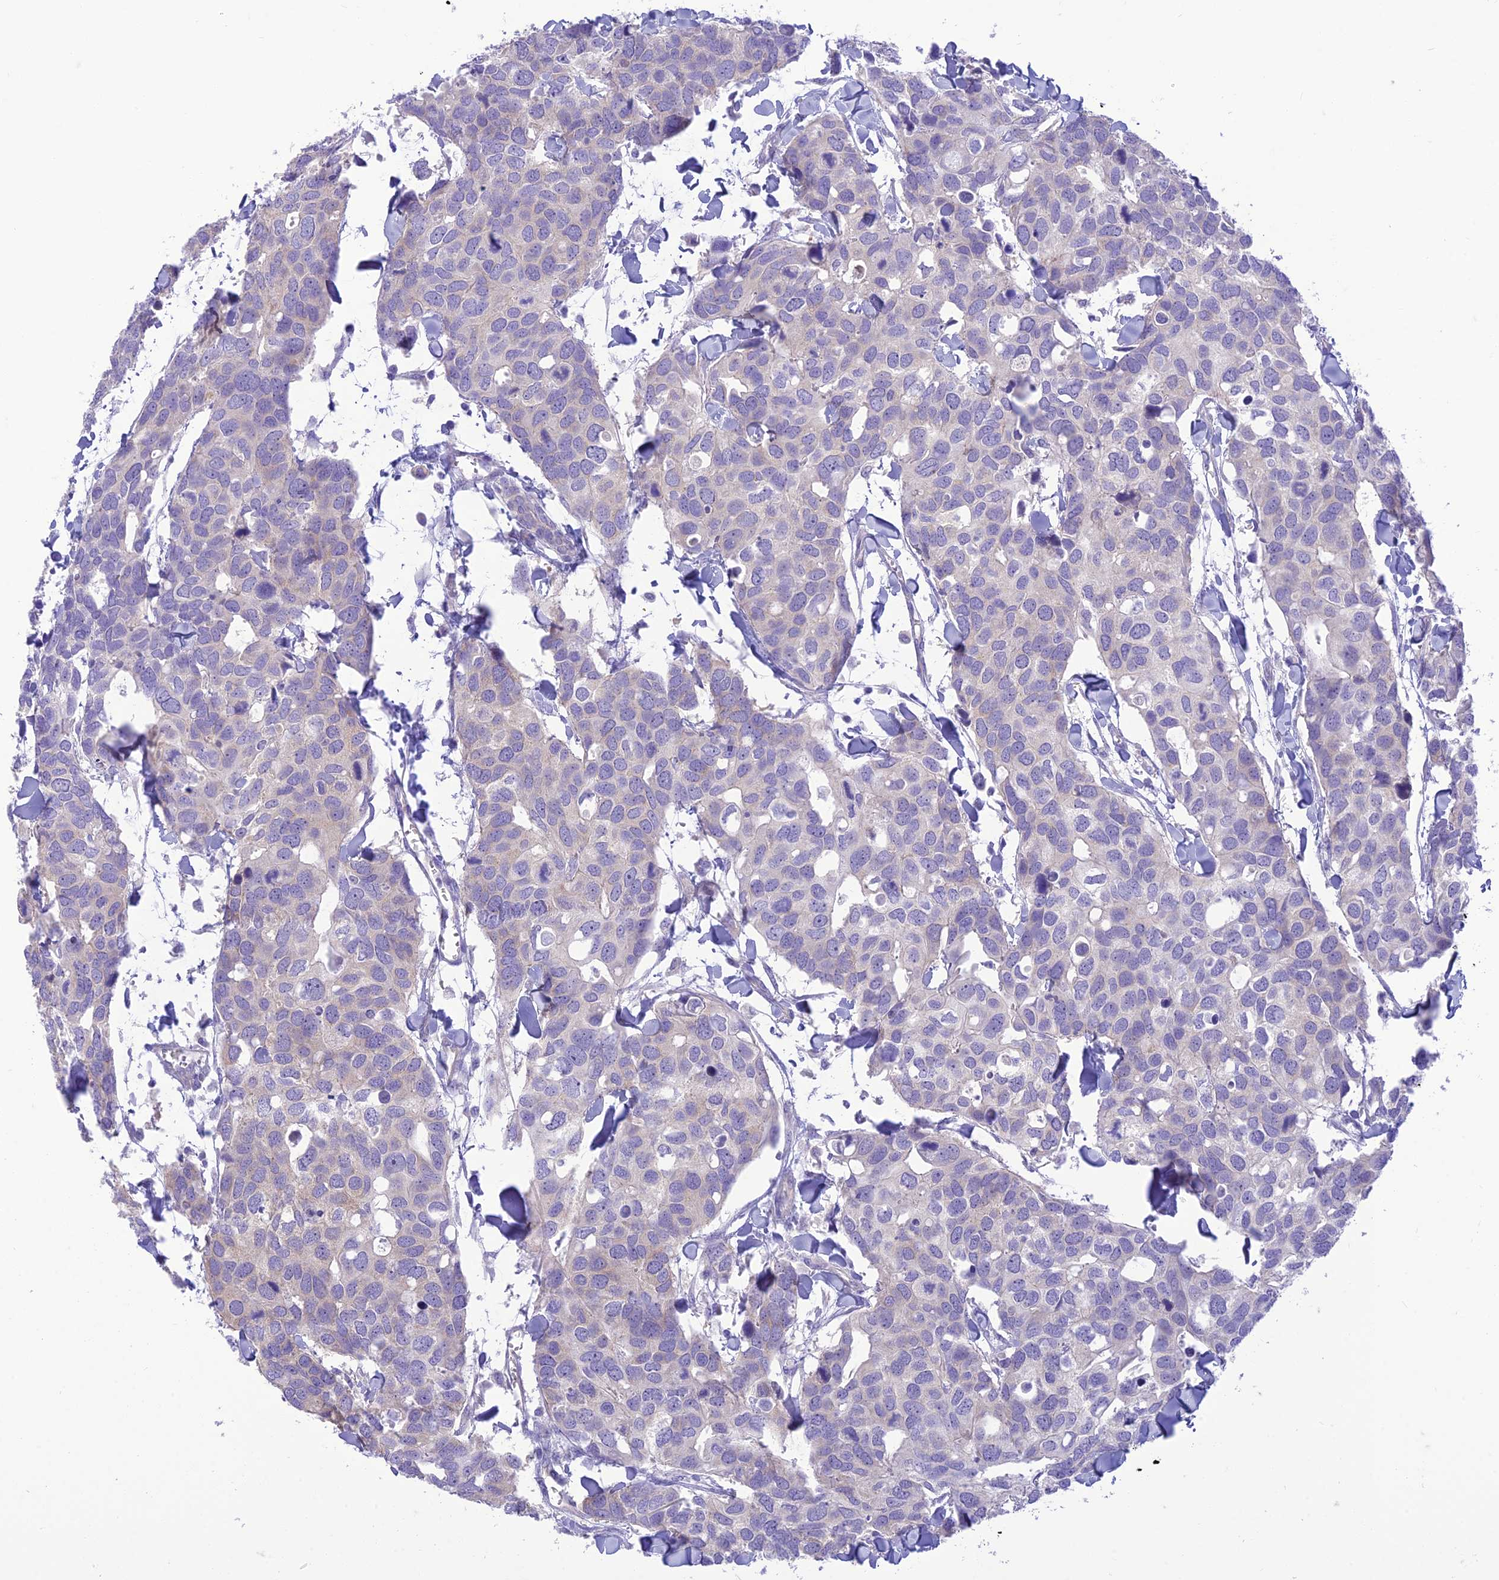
{"staining": {"intensity": "negative", "quantity": "none", "location": "none"}, "tissue": "breast cancer", "cell_type": "Tumor cells", "image_type": "cancer", "snomed": [{"axis": "morphology", "description": "Duct carcinoma"}, {"axis": "topography", "description": "Breast"}], "caption": "Immunohistochemical staining of human breast cancer demonstrates no significant positivity in tumor cells.", "gene": "DHDH", "patient": {"sex": "female", "age": 83}}